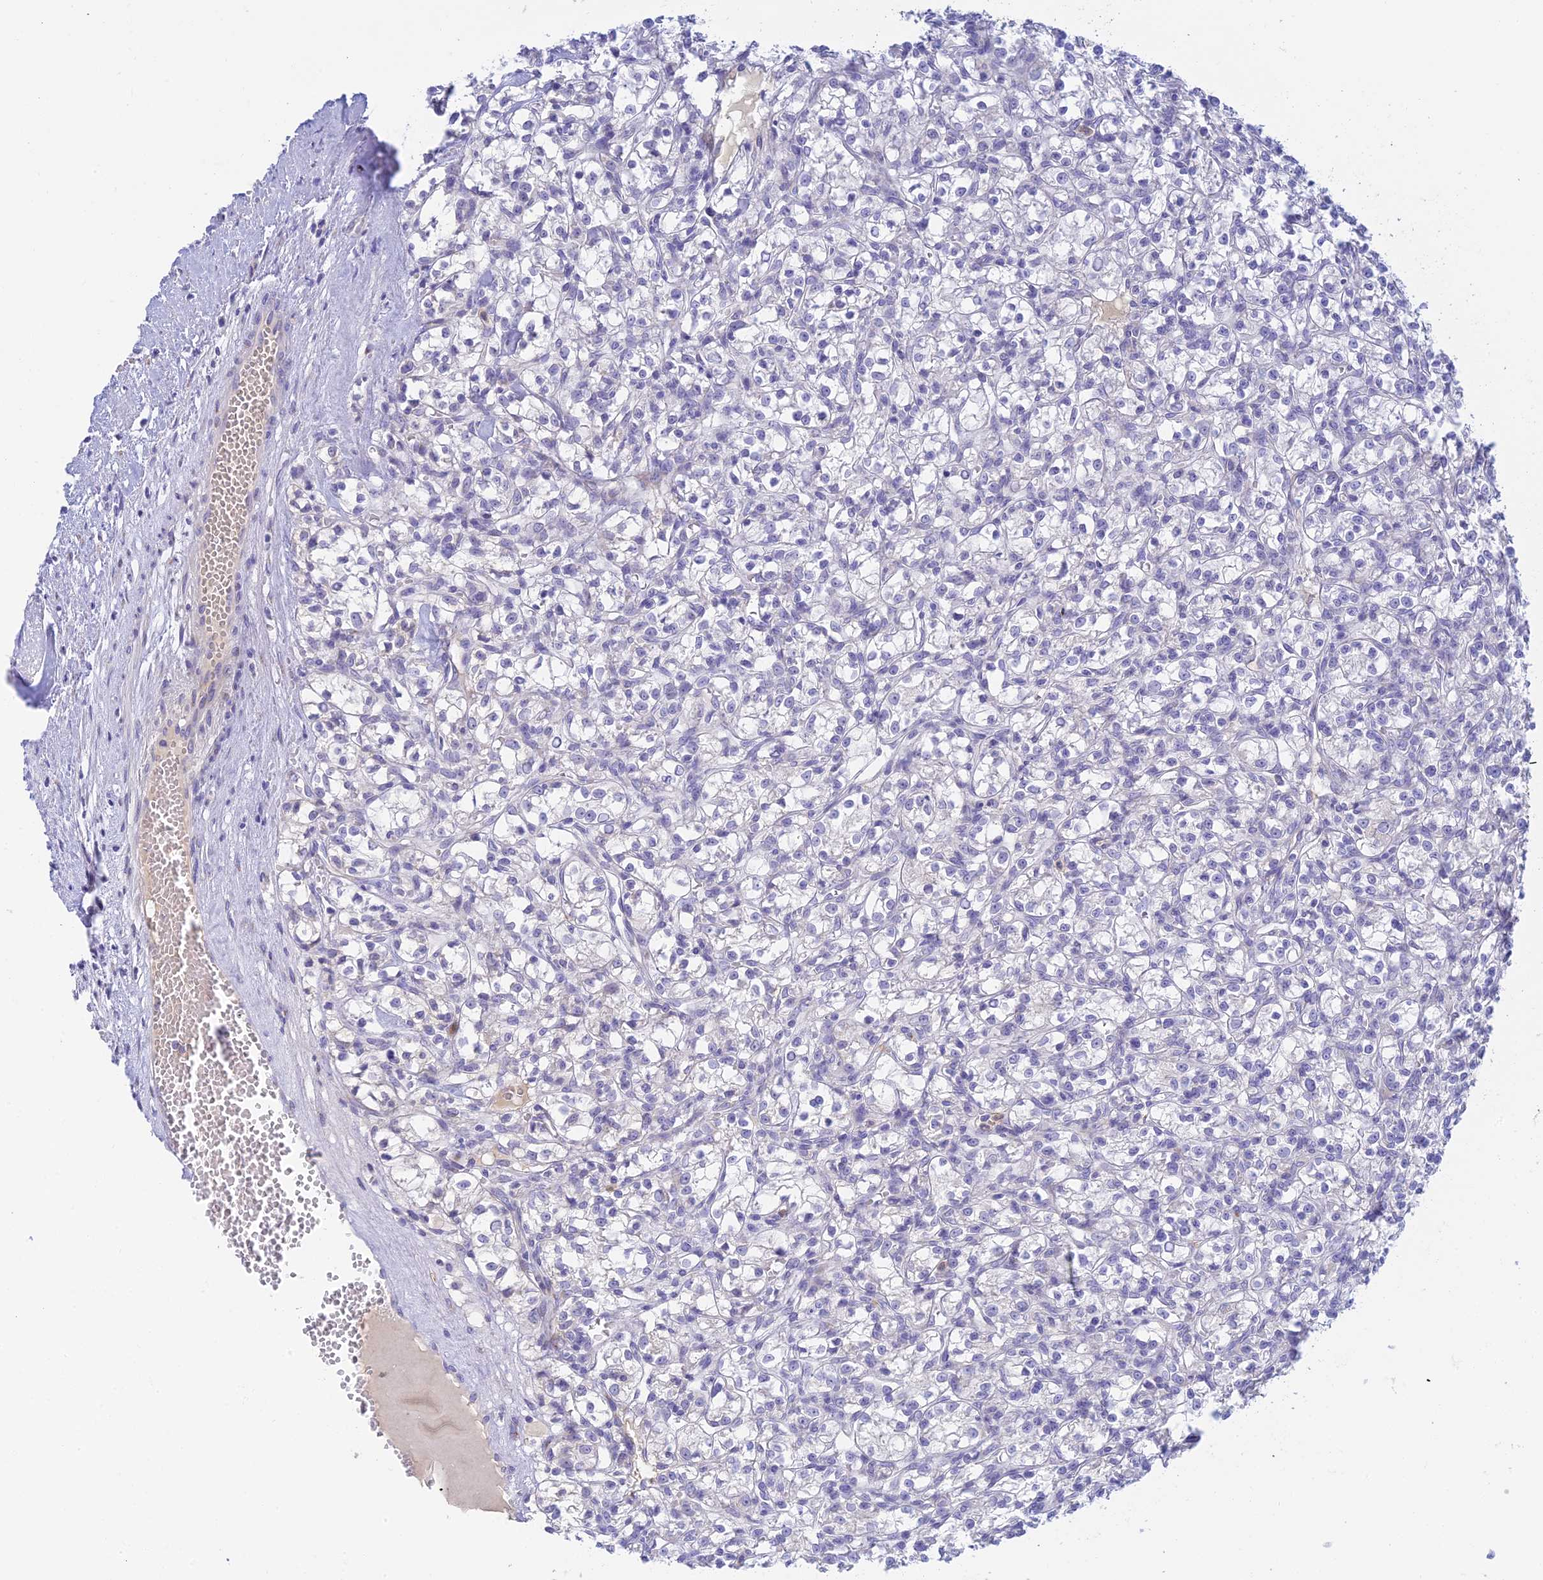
{"staining": {"intensity": "negative", "quantity": "none", "location": "none"}, "tissue": "renal cancer", "cell_type": "Tumor cells", "image_type": "cancer", "snomed": [{"axis": "morphology", "description": "Adenocarcinoma, NOS"}, {"axis": "topography", "description": "Kidney"}], "caption": "Human renal cancer stained for a protein using immunohistochemistry (IHC) shows no staining in tumor cells.", "gene": "INTS13", "patient": {"sex": "female", "age": 59}}